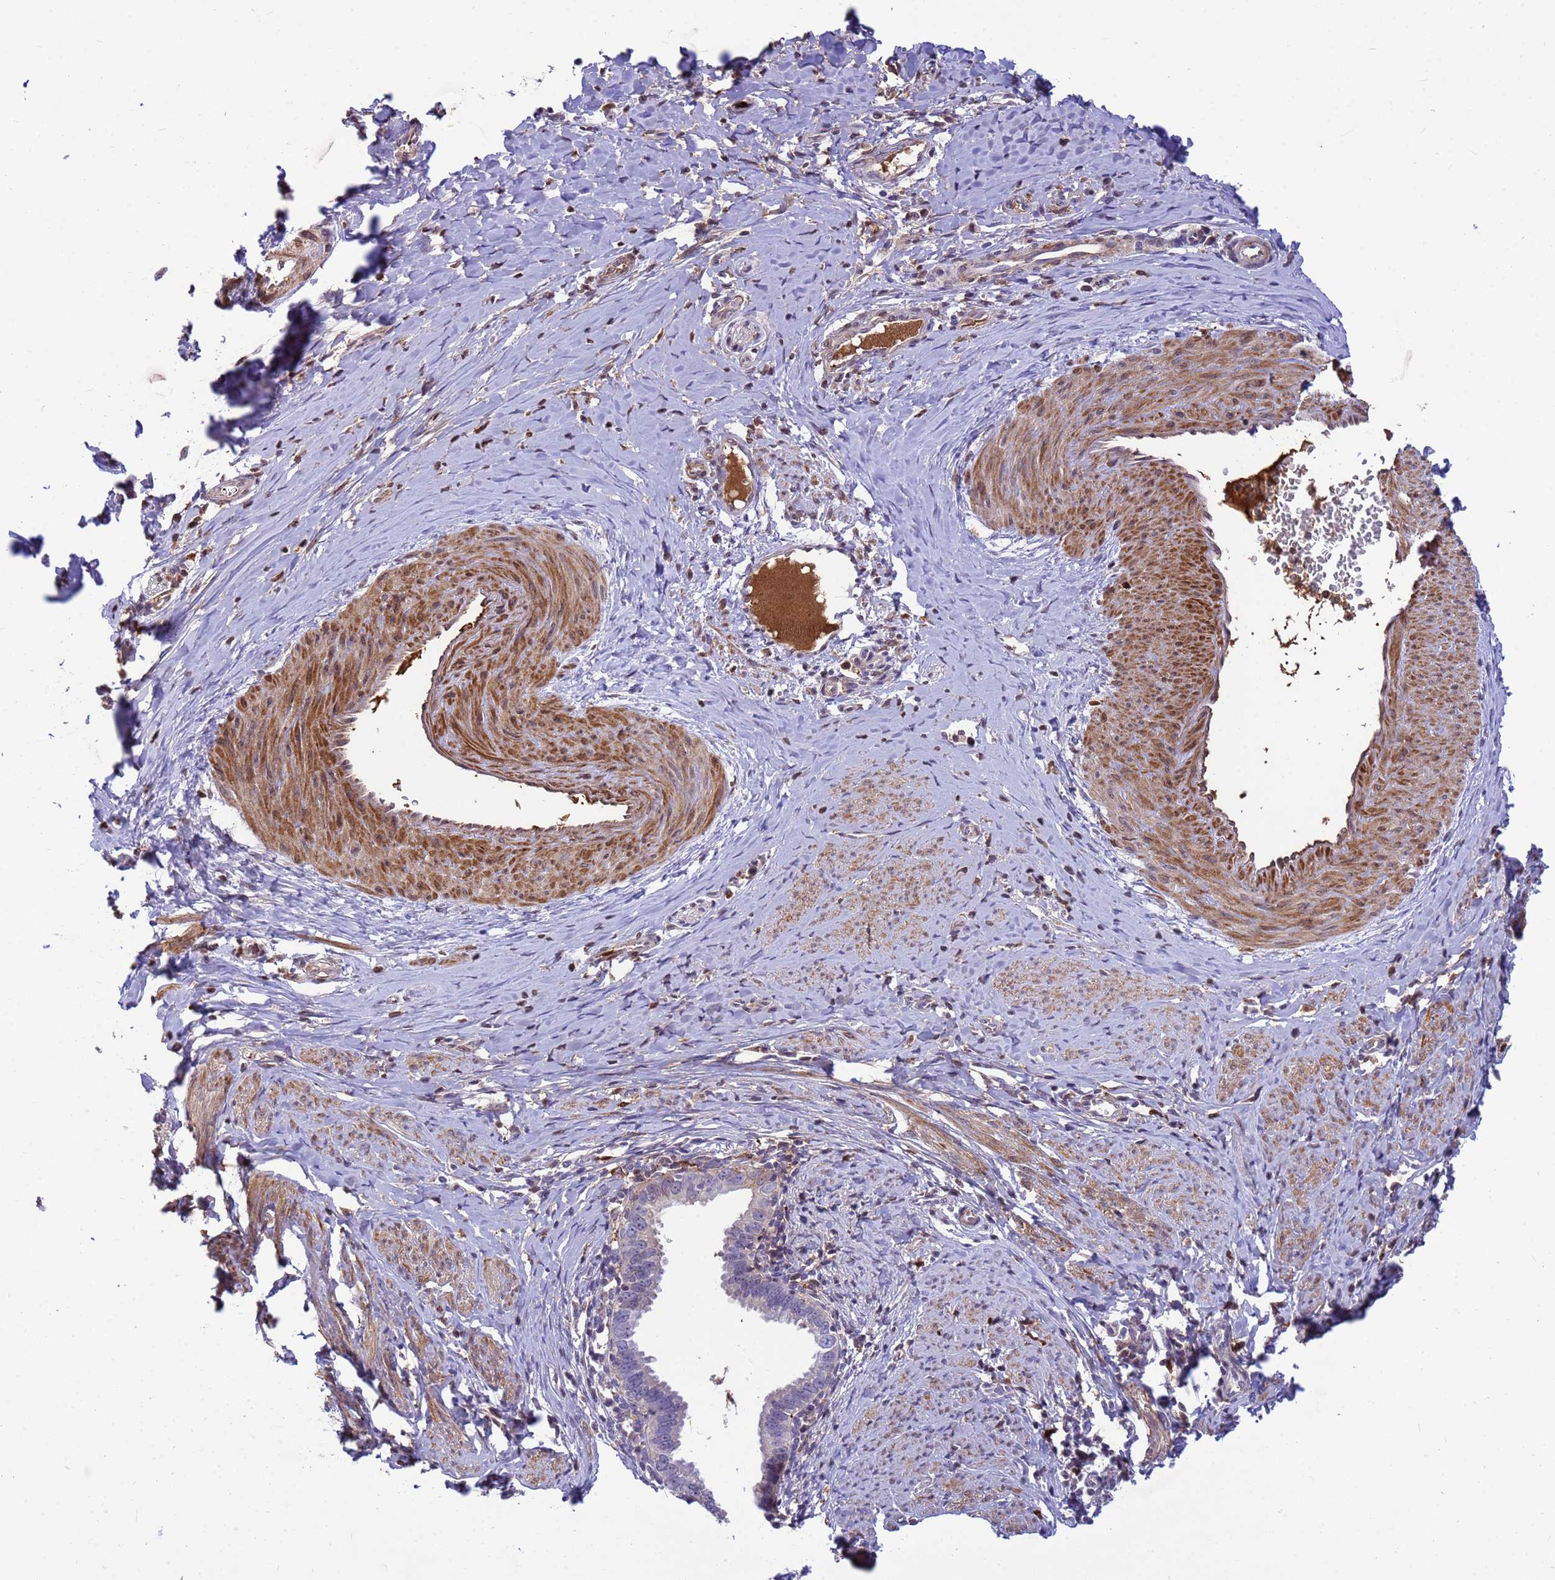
{"staining": {"intensity": "negative", "quantity": "none", "location": "none"}, "tissue": "cervical cancer", "cell_type": "Tumor cells", "image_type": "cancer", "snomed": [{"axis": "morphology", "description": "Adenocarcinoma, NOS"}, {"axis": "topography", "description": "Cervix"}], "caption": "High magnification brightfield microscopy of cervical cancer stained with DAB (brown) and counterstained with hematoxylin (blue): tumor cells show no significant staining.", "gene": "ORM1", "patient": {"sex": "female", "age": 36}}